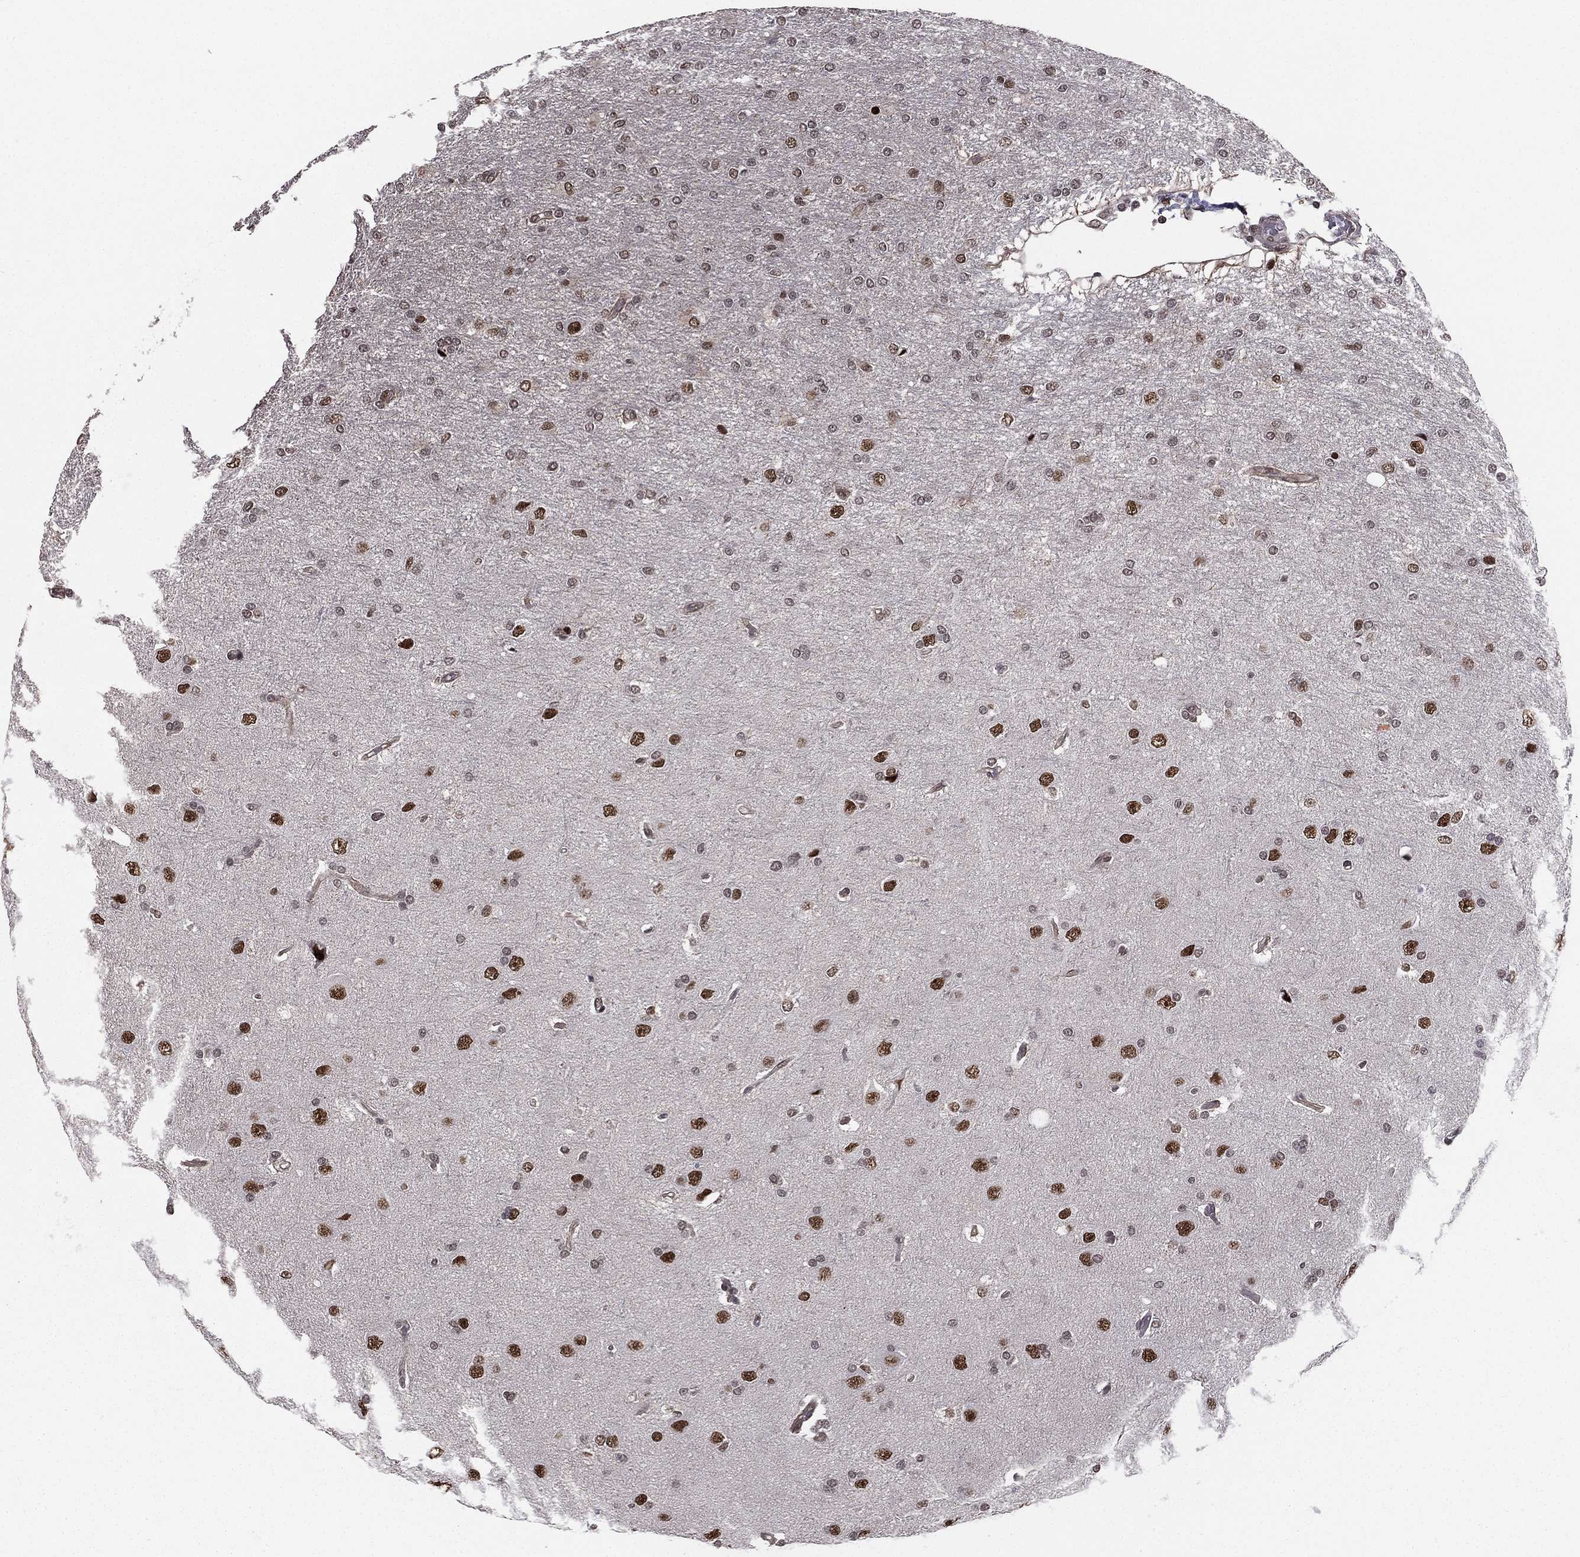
{"staining": {"intensity": "moderate", "quantity": "25%-75%", "location": "cytoplasmic/membranous,nuclear"}, "tissue": "glioma", "cell_type": "Tumor cells", "image_type": "cancer", "snomed": [{"axis": "morphology", "description": "Glioma, malignant, High grade"}, {"axis": "topography", "description": "Cerebral cortex"}], "caption": "Protein staining by immunohistochemistry (IHC) shows moderate cytoplasmic/membranous and nuclear expression in approximately 25%-75% of tumor cells in glioma.", "gene": "RARB", "patient": {"sex": "male", "age": 70}}